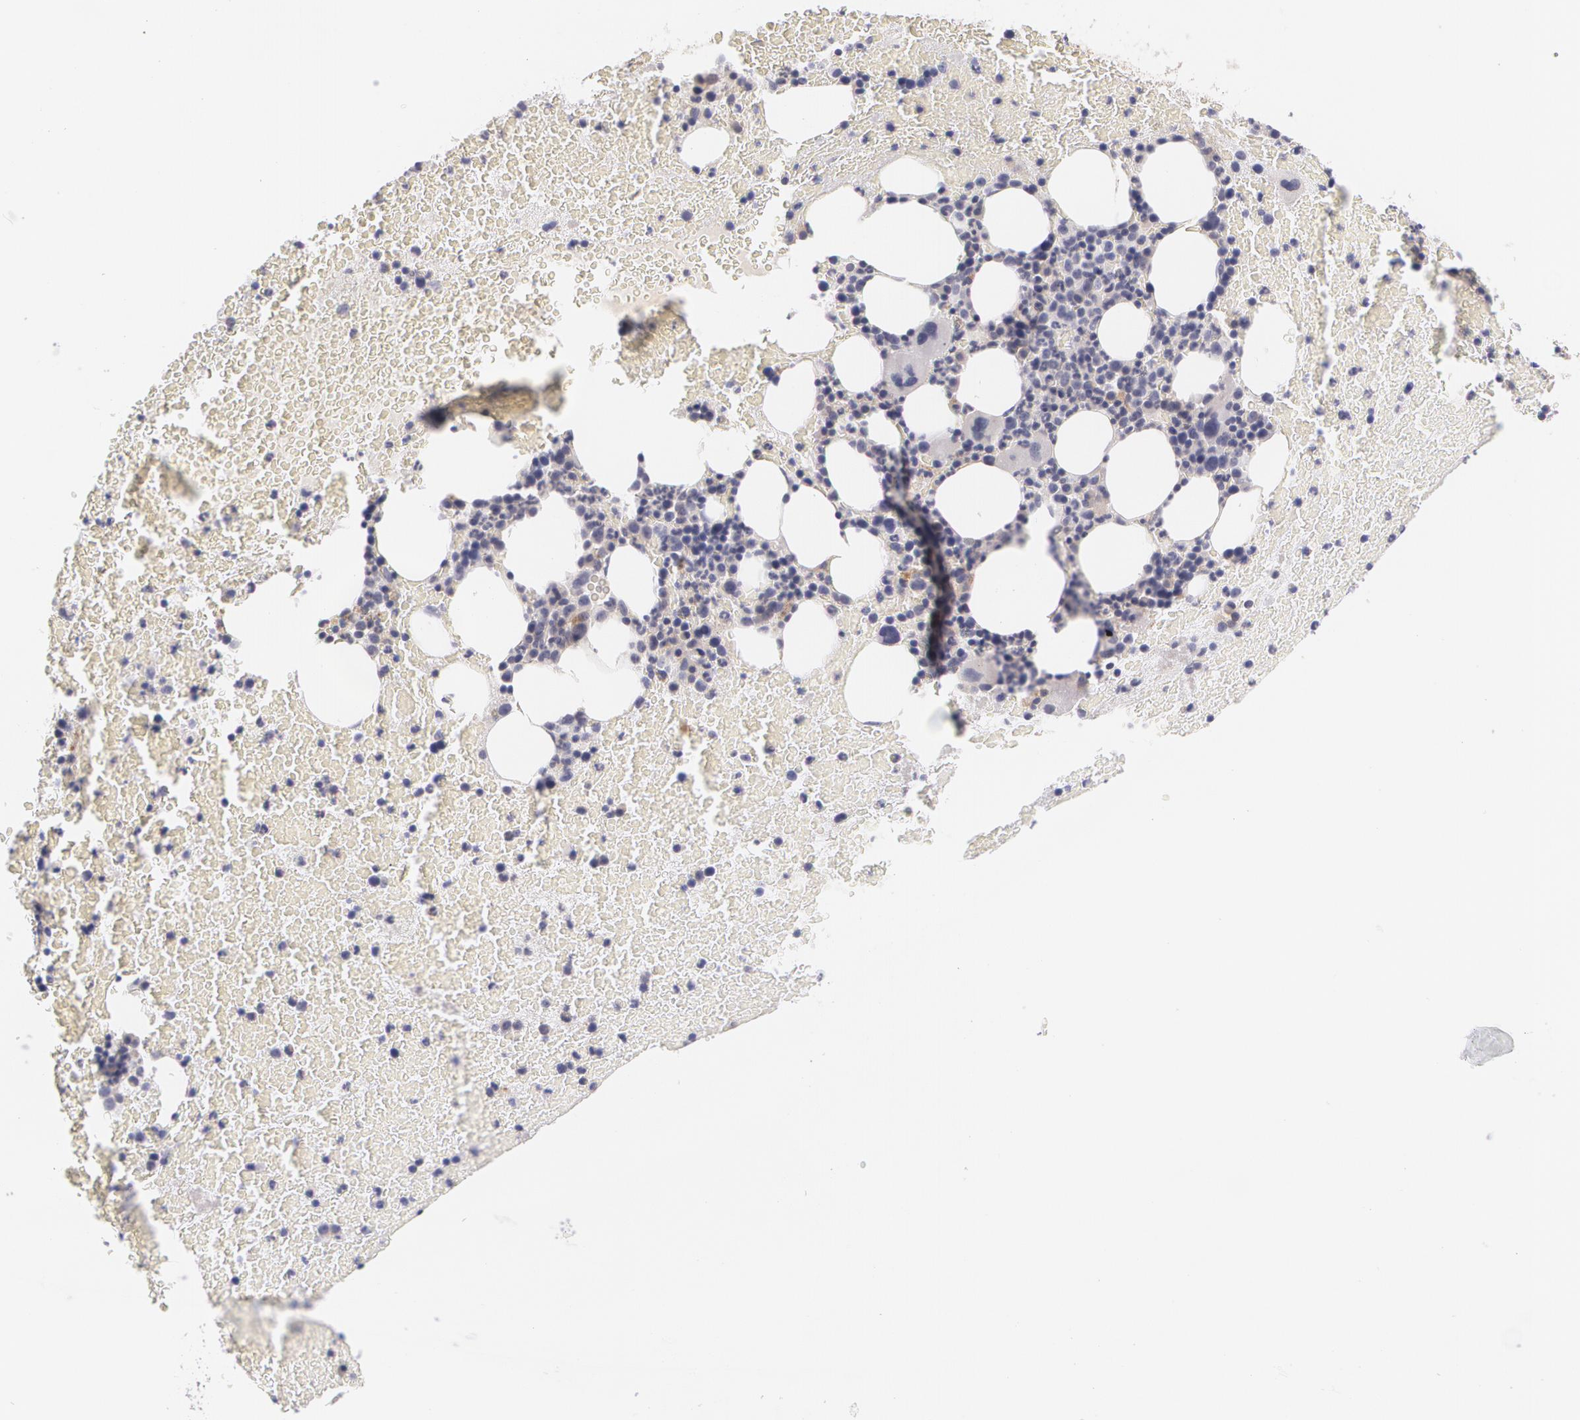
{"staining": {"intensity": "weak", "quantity": "<25%", "location": "cytoplasmic/membranous"}, "tissue": "bone marrow", "cell_type": "Hematopoietic cells", "image_type": "normal", "snomed": [{"axis": "morphology", "description": "Normal tissue, NOS"}, {"axis": "topography", "description": "Bone marrow"}], "caption": "Immunohistochemistry (IHC) of benign human bone marrow reveals no expression in hematopoietic cells. (DAB immunohistochemistry (IHC), high magnification).", "gene": "CASK", "patient": {"sex": "female", "age": 71}}